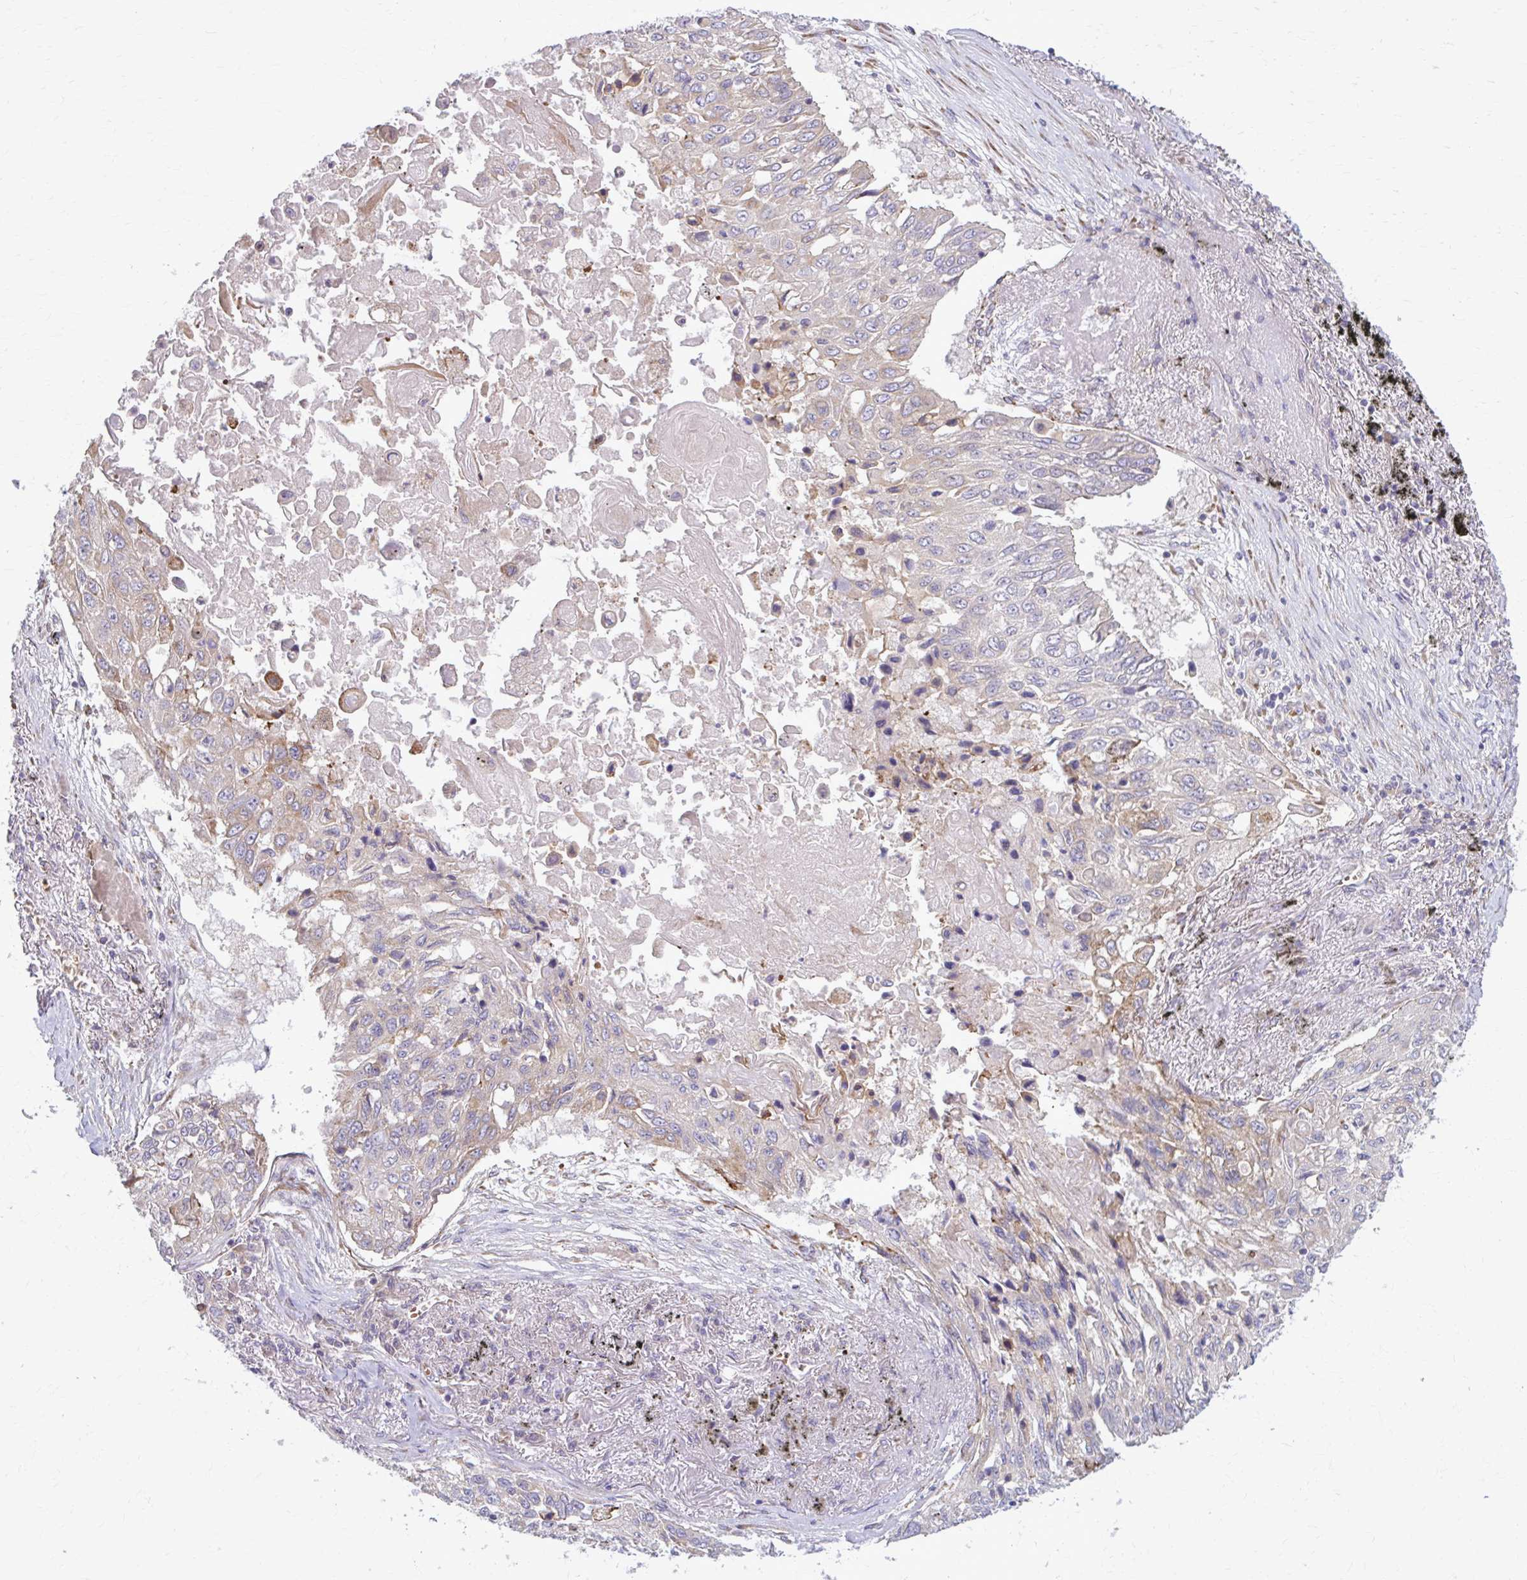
{"staining": {"intensity": "weak", "quantity": "<25%", "location": "cytoplasmic/membranous"}, "tissue": "lung cancer", "cell_type": "Tumor cells", "image_type": "cancer", "snomed": [{"axis": "morphology", "description": "Squamous cell carcinoma, NOS"}, {"axis": "topography", "description": "Lung"}], "caption": "The micrograph shows no staining of tumor cells in lung cancer (squamous cell carcinoma).", "gene": "SNF8", "patient": {"sex": "male", "age": 75}}